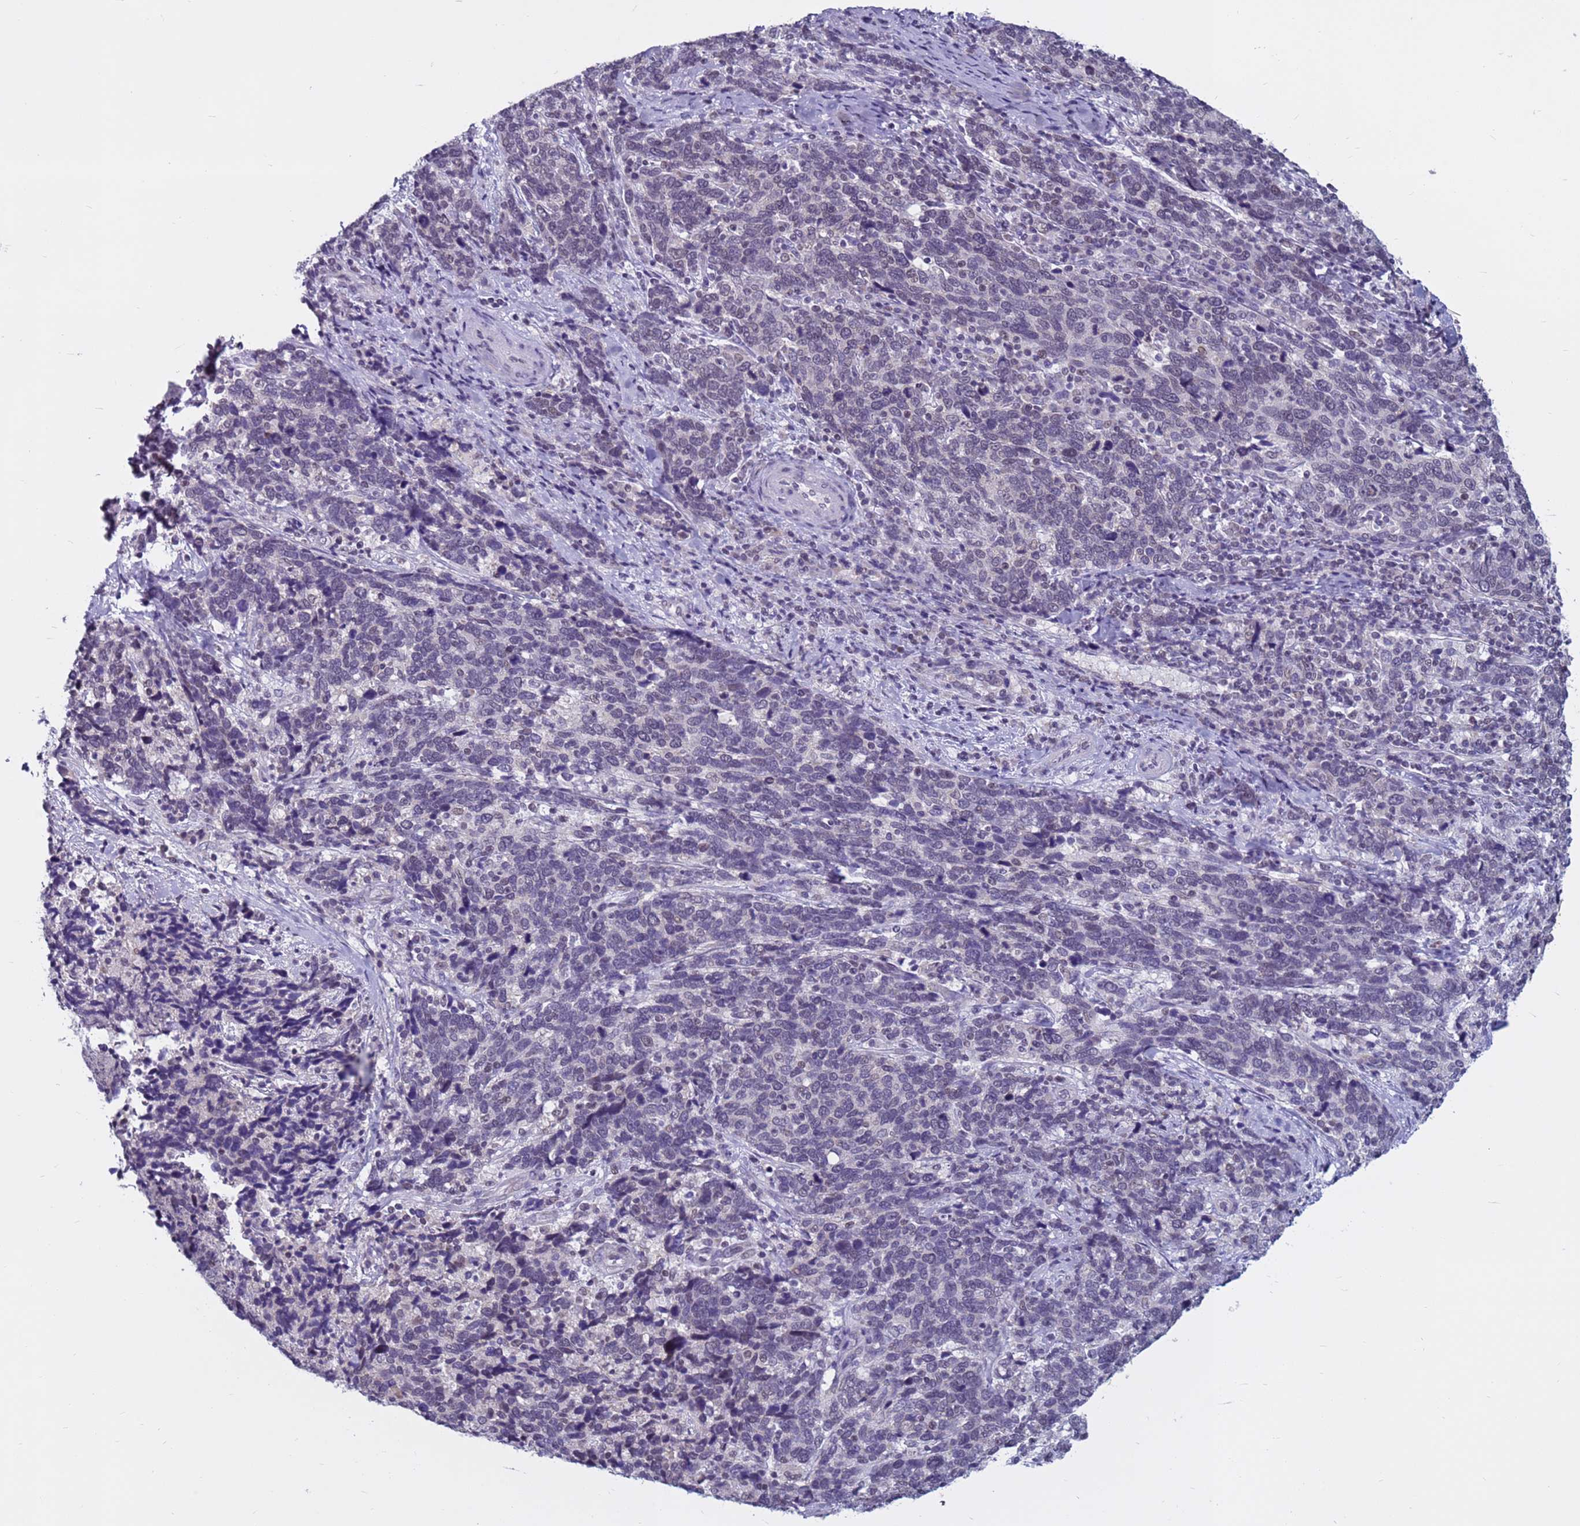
{"staining": {"intensity": "negative", "quantity": "none", "location": "none"}, "tissue": "cervical cancer", "cell_type": "Tumor cells", "image_type": "cancer", "snomed": [{"axis": "morphology", "description": "Squamous cell carcinoma, NOS"}, {"axis": "topography", "description": "Cervix"}], "caption": "This is an immunohistochemistry micrograph of cervical cancer (squamous cell carcinoma). There is no expression in tumor cells.", "gene": "CDK2AP2", "patient": {"sex": "female", "age": 41}}